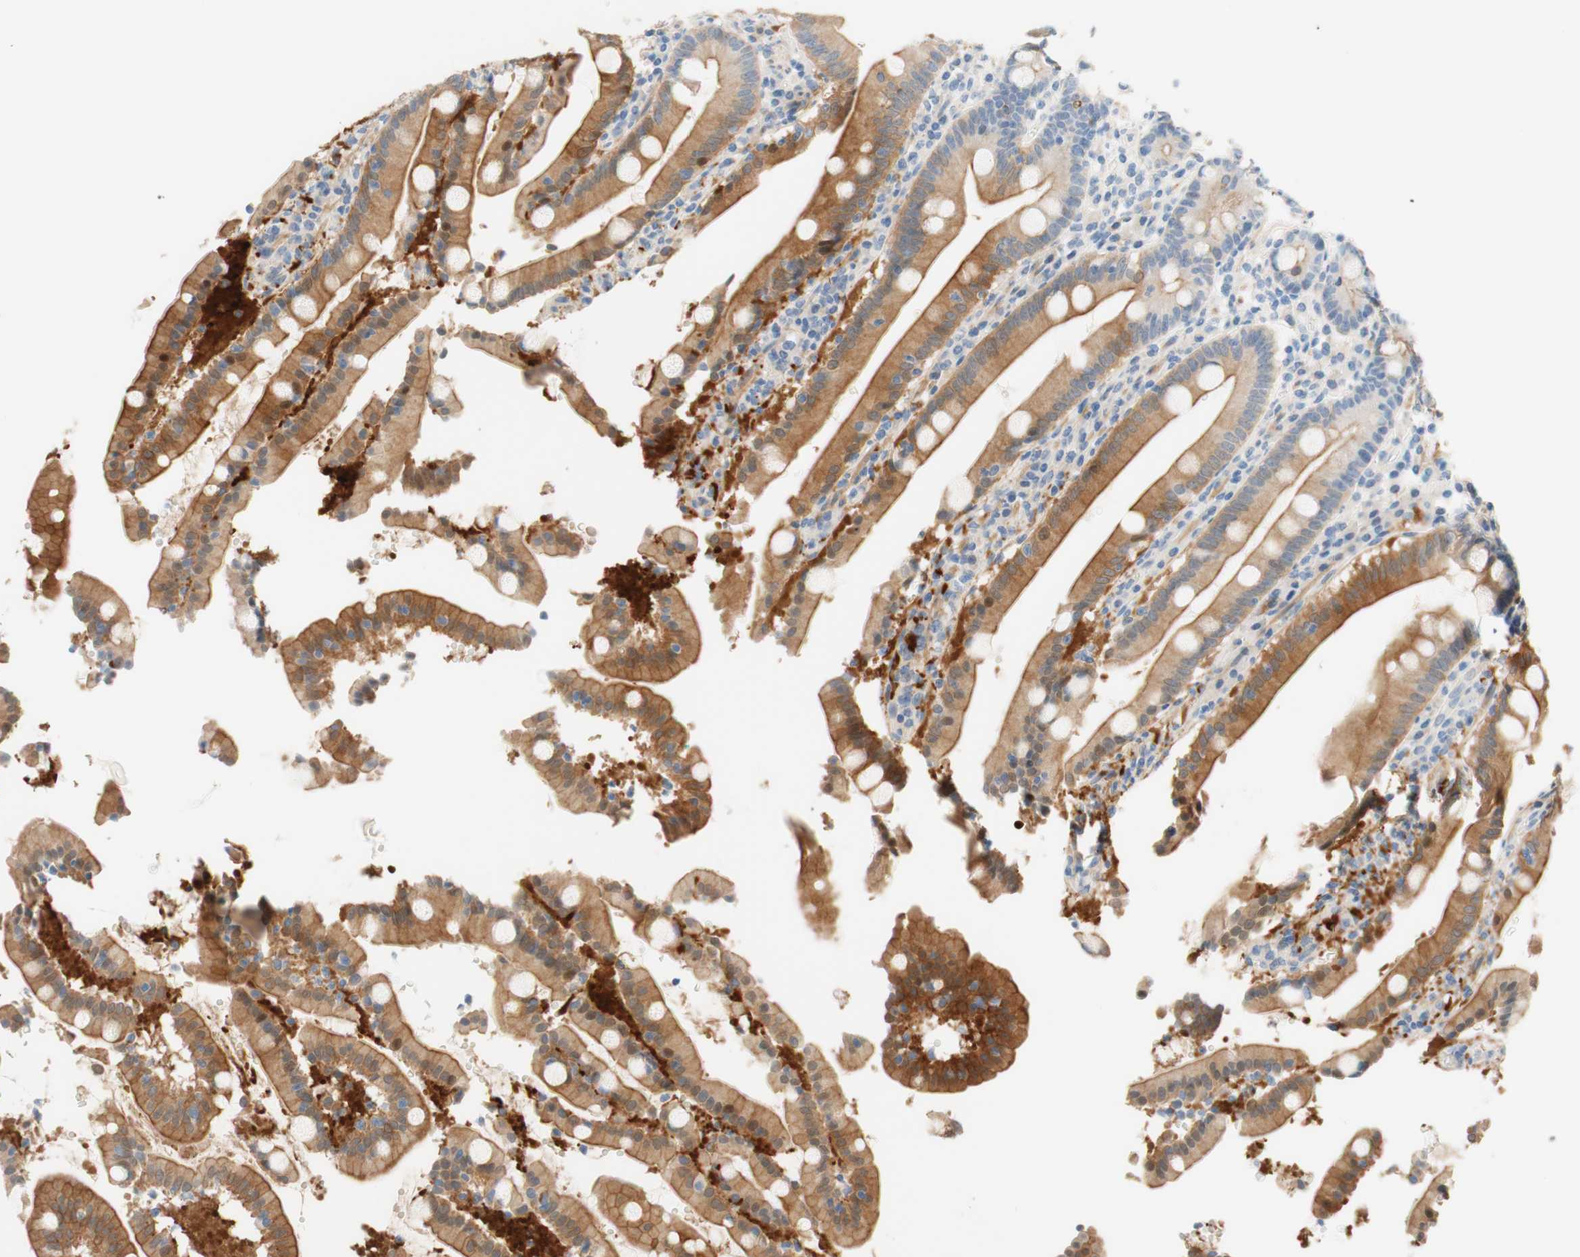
{"staining": {"intensity": "strong", "quantity": ">75%", "location": "cytoplasmic/membranous"}, "tissue": "duodenum", "cell_type": "Glandular cells", "image_type": "normal", "snomed": [{"axis": "morphology", "description": "Normal tissue, NOS"}, {"axis": "topography", "description": "Small intestine, NOS"}], "caption": "A brown stain labels strong cytoplasmic/membranous staining of a protein in glandular cells of unremarkable human duodenum.", "gene": "ENTREP2", "patient": {"sex": "female", "age": 71}}